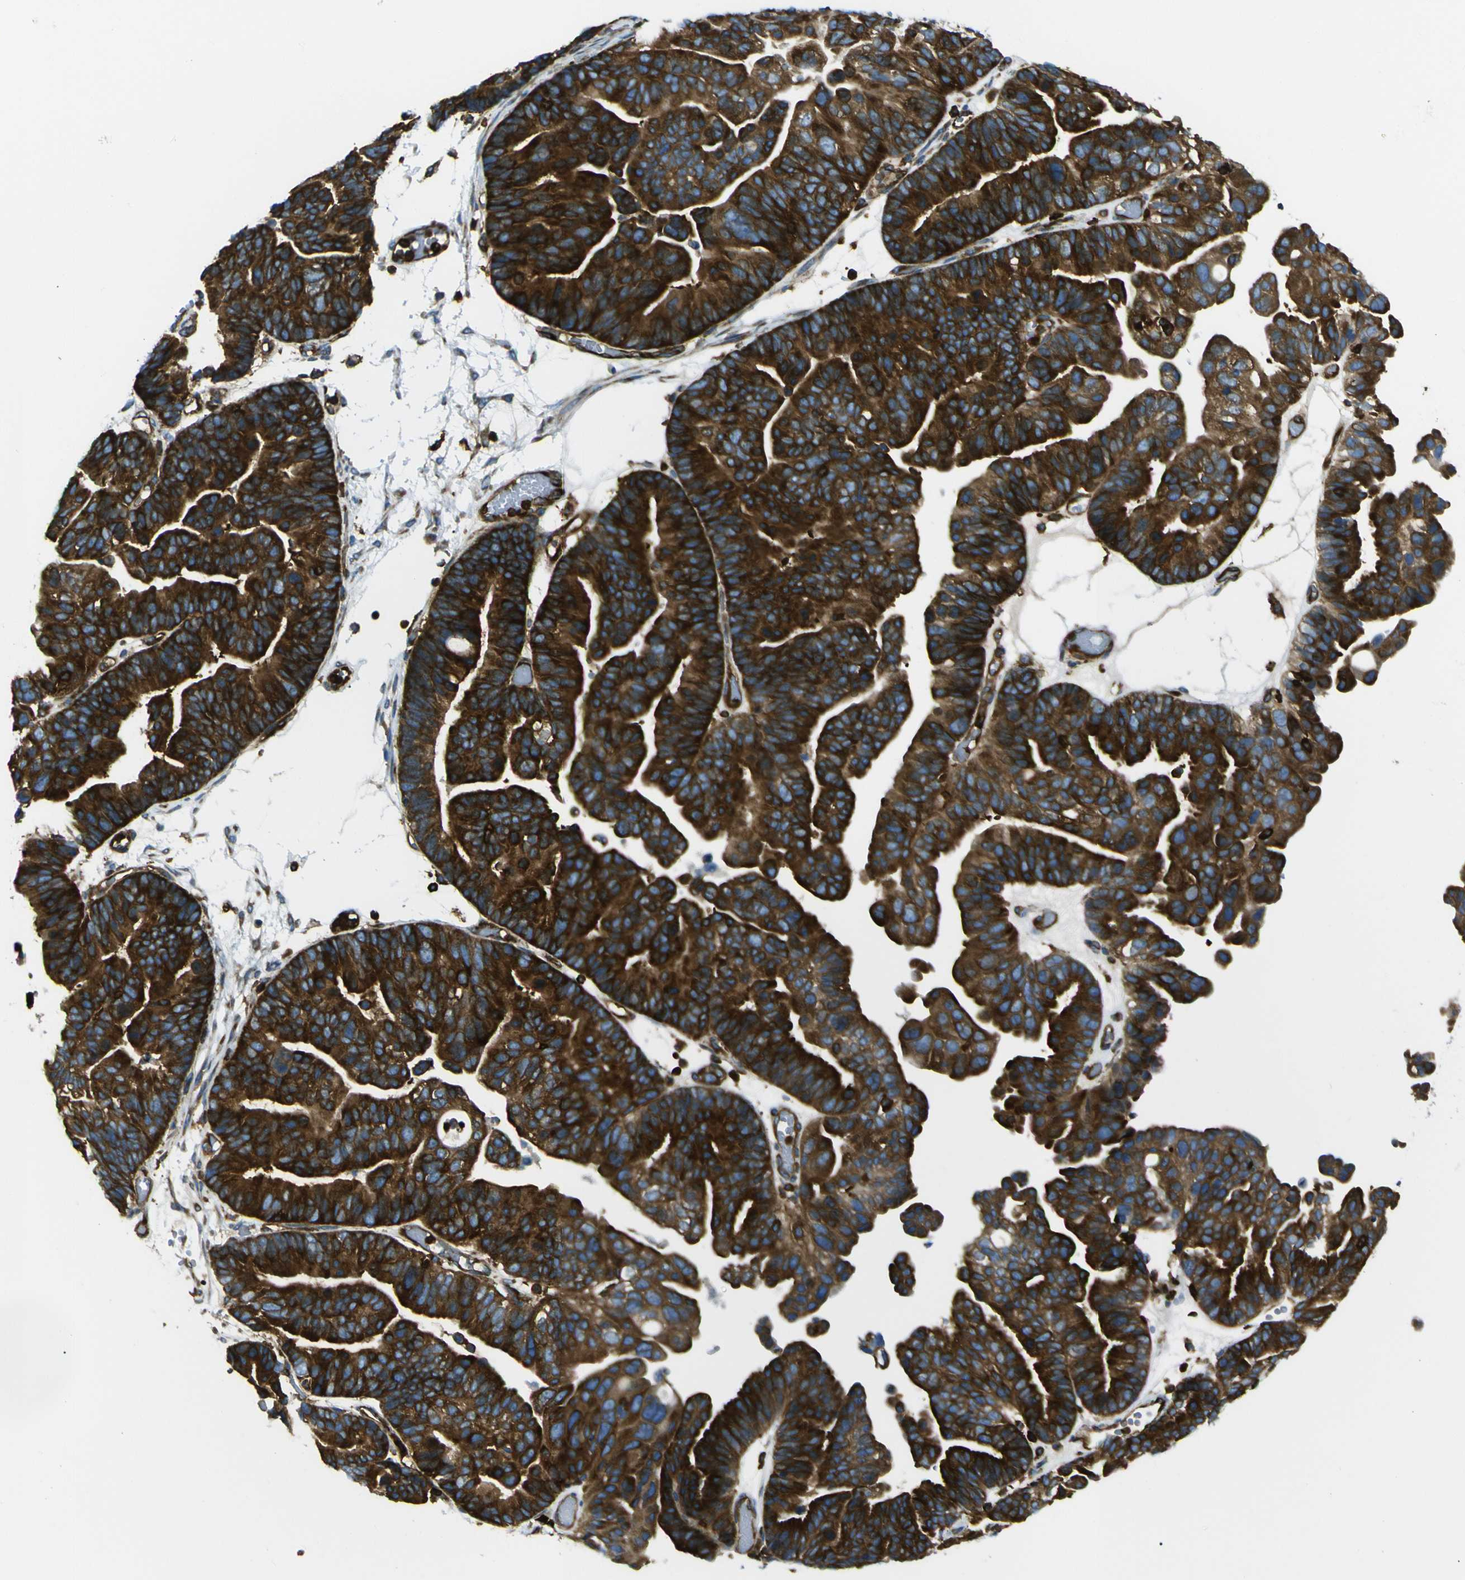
{"staining": {"intensity": "strong", "quantity": ">75%", "location": "cytoplasmic/membranous"}, "tissue": "ovarian cancer", "cell_type": "Tumor cells", "image_type": "cancer", "snomed": [{"axis": "morphology", "description": "Cystadenocarcinoma, serous, NOS"}, {"axis": "topography", "description": "Ovary"}], "caption": "Ovarian serous cystadenocarcinoma stained for a protein exhibits strong cytoplasmic/membranous positivity in tumor cells.", "gene": "ARHGEF1", "patient": {"sex": "female", "age": 56}}